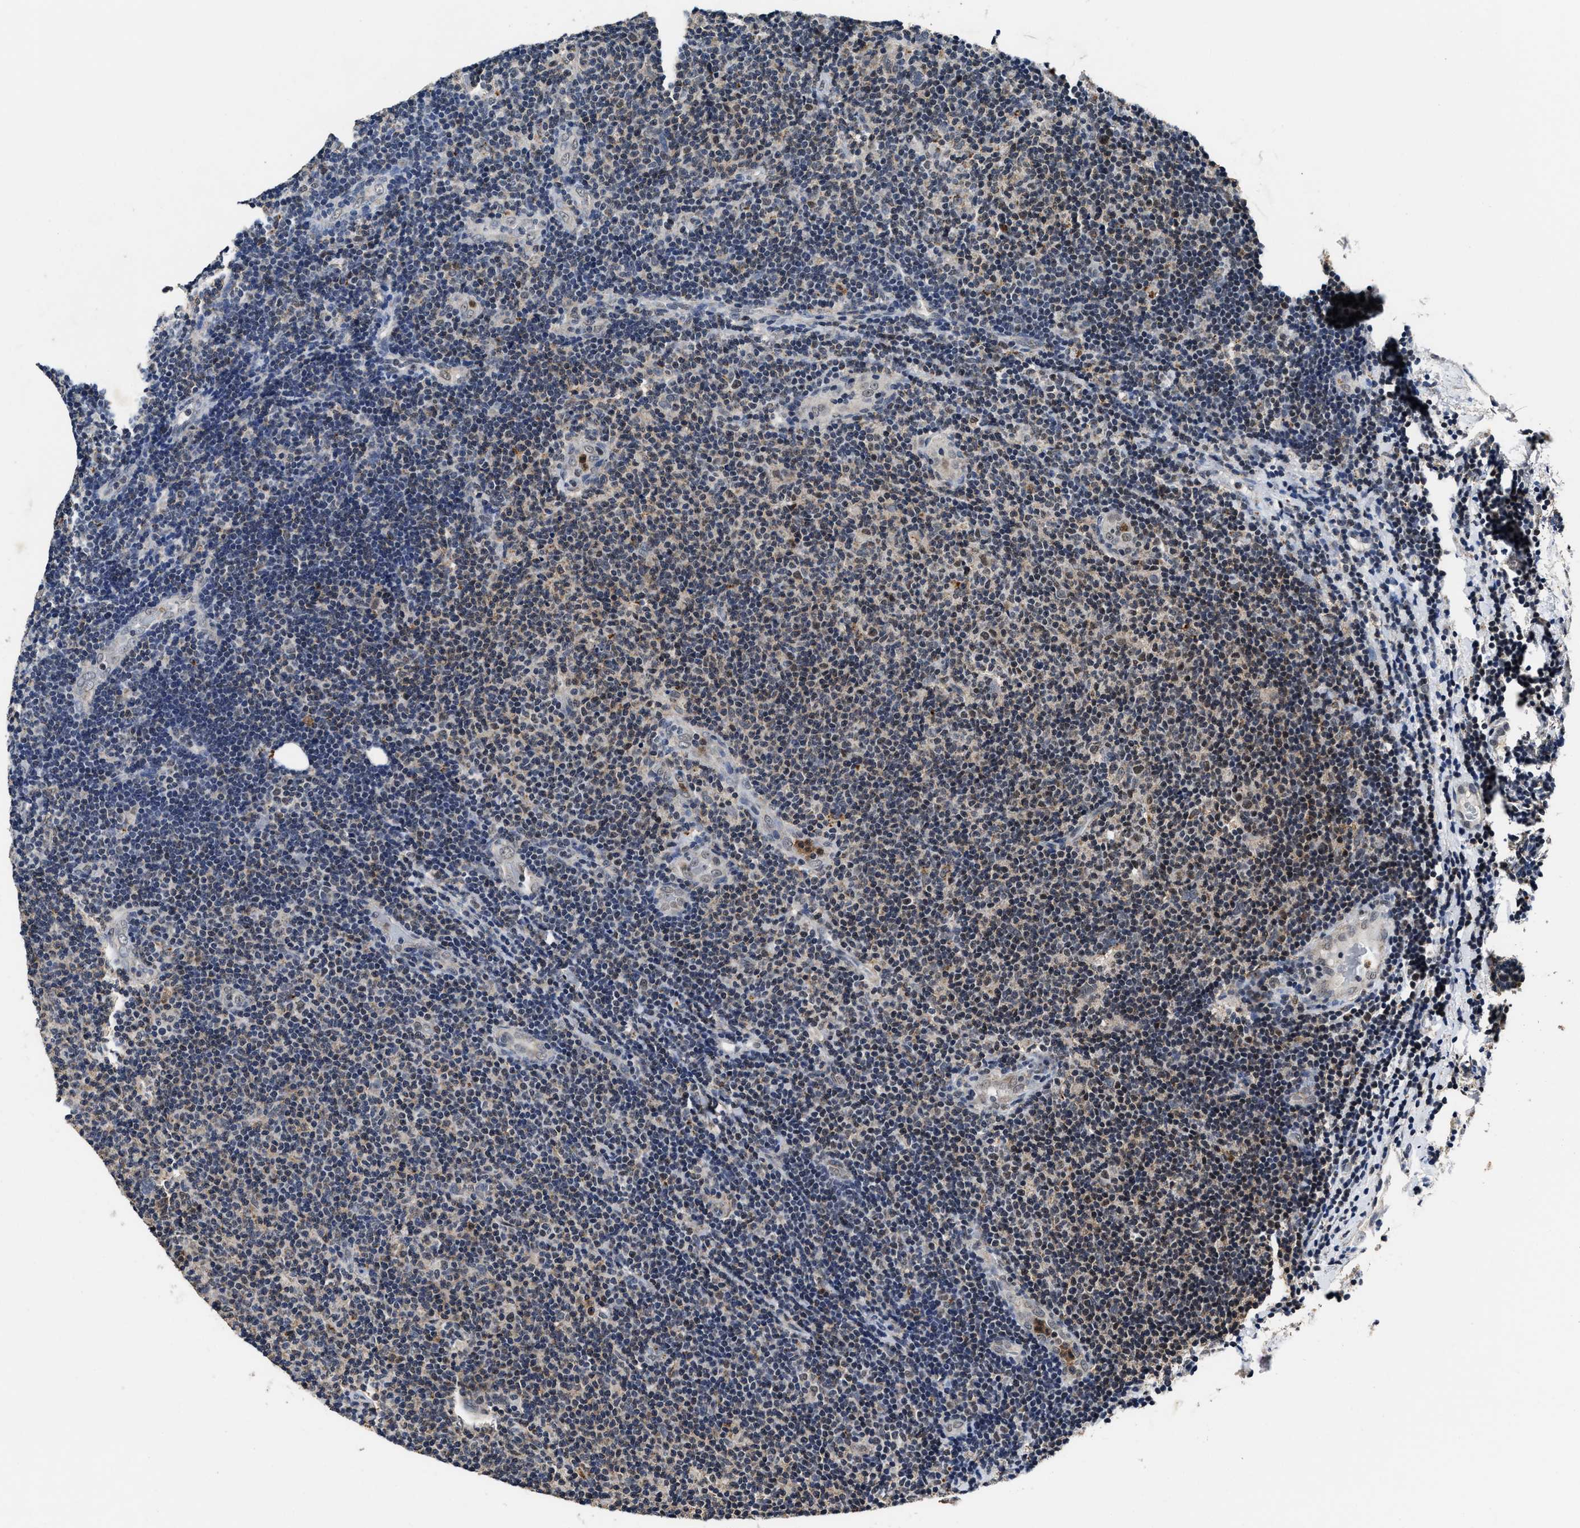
{"staining": {"intensity": "weak", "quantity": "<25%", "location": "nuclear"}, "tissue": "lymphoma", "cell_type": "Tumor cells", "image_type": "cancer", "snomed": [{"axis": "morphology", "description": "Malignant lymphoma, non-Hodgkin's type, Low grade"}, {"axis": "topography", "description": "Lymph node"}], "caption": "Human lymphoma stained for a protein using immunohistochemistry reveals no staining in tumor cells.", "gene": "ACOX1", "patient": {"sex": "male", "age": 83}}